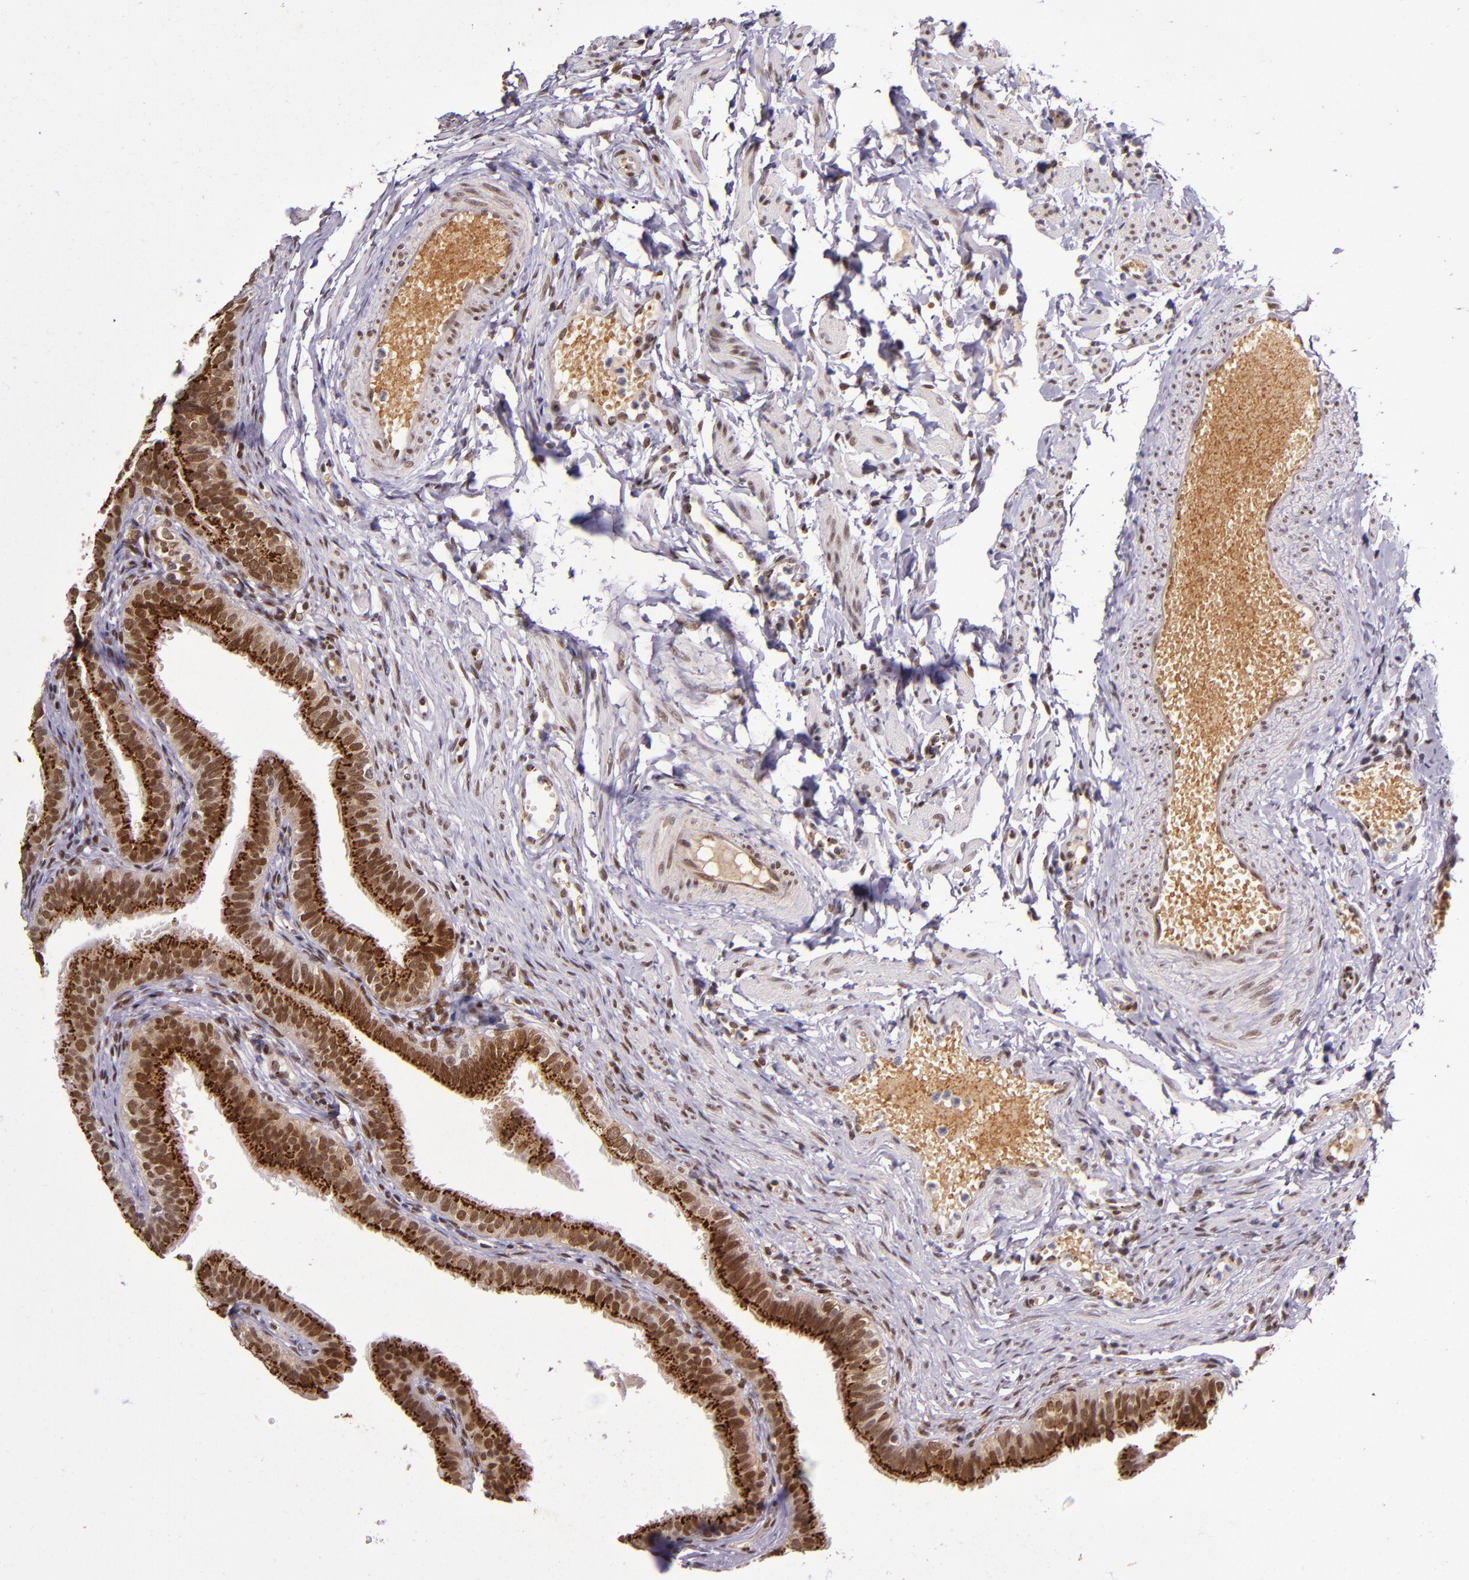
{"staining": {"intensity": "strong", "quantity": ">75%", "location": "nuclear"}, "tissue": "fallopian tube", "cell_type": "Glandular cells", "image_type": "normal", "snomed": [{"axis": "morphology", "description": "Normal tissue, NOS"}, {"axis": "morphology", "description": "Dermoid, NOS"}, {"axis": "topography", "description": "Fallopian tube"}], "caption": "Unremarkable fallopian tube exhibits strong nuclear expression in approximately >75% of glandular cells, visualized by immunohistochemistry. Using DAB (brown) and hematoxylin (blue) stains, captured at high magnification using brightfield microscopy.", "gene": "MGMT", "patient": {"sex": "female", "age": 33}}